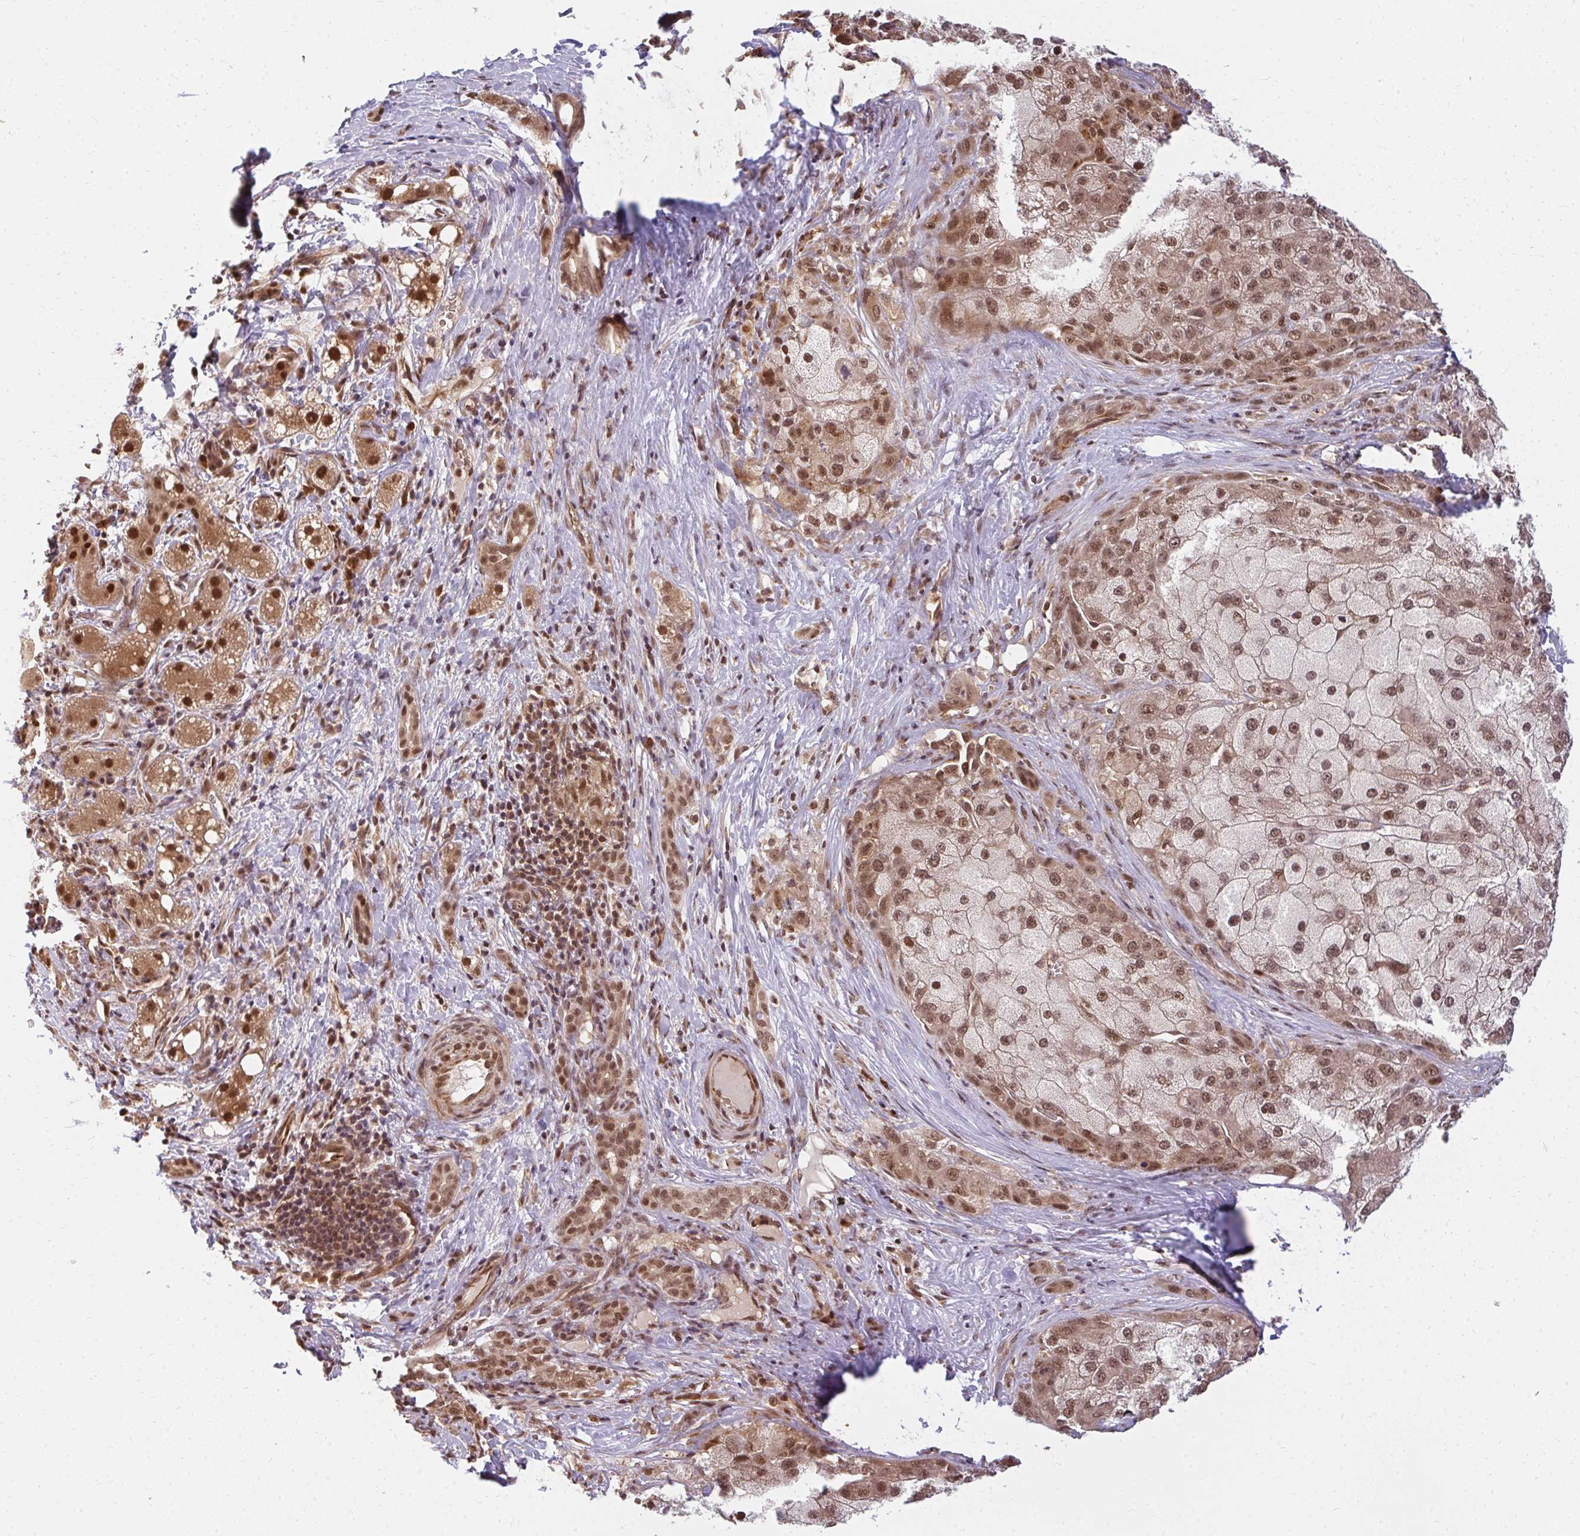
{"staining": {"intensity": "moderate", "quantity": "25%-75%", "location": "nuclear"}, "tissue": "liver cancer", "cell_type": "Tumor cells", "image_type": "cancer", "snomed": [{"axis": "morphology", "description": "Carcinoma, Hepatocellular, NOS"}, {"axis": "topography", "description": "Liver"}], "caption": "Moderate nuclear protein expression is present in about 25%-75% of tumor cells in liver cancer (hepatocellular carcinoma).", "gene": "GTF3C6", "patient": {"sex": "male", "age": 67}}